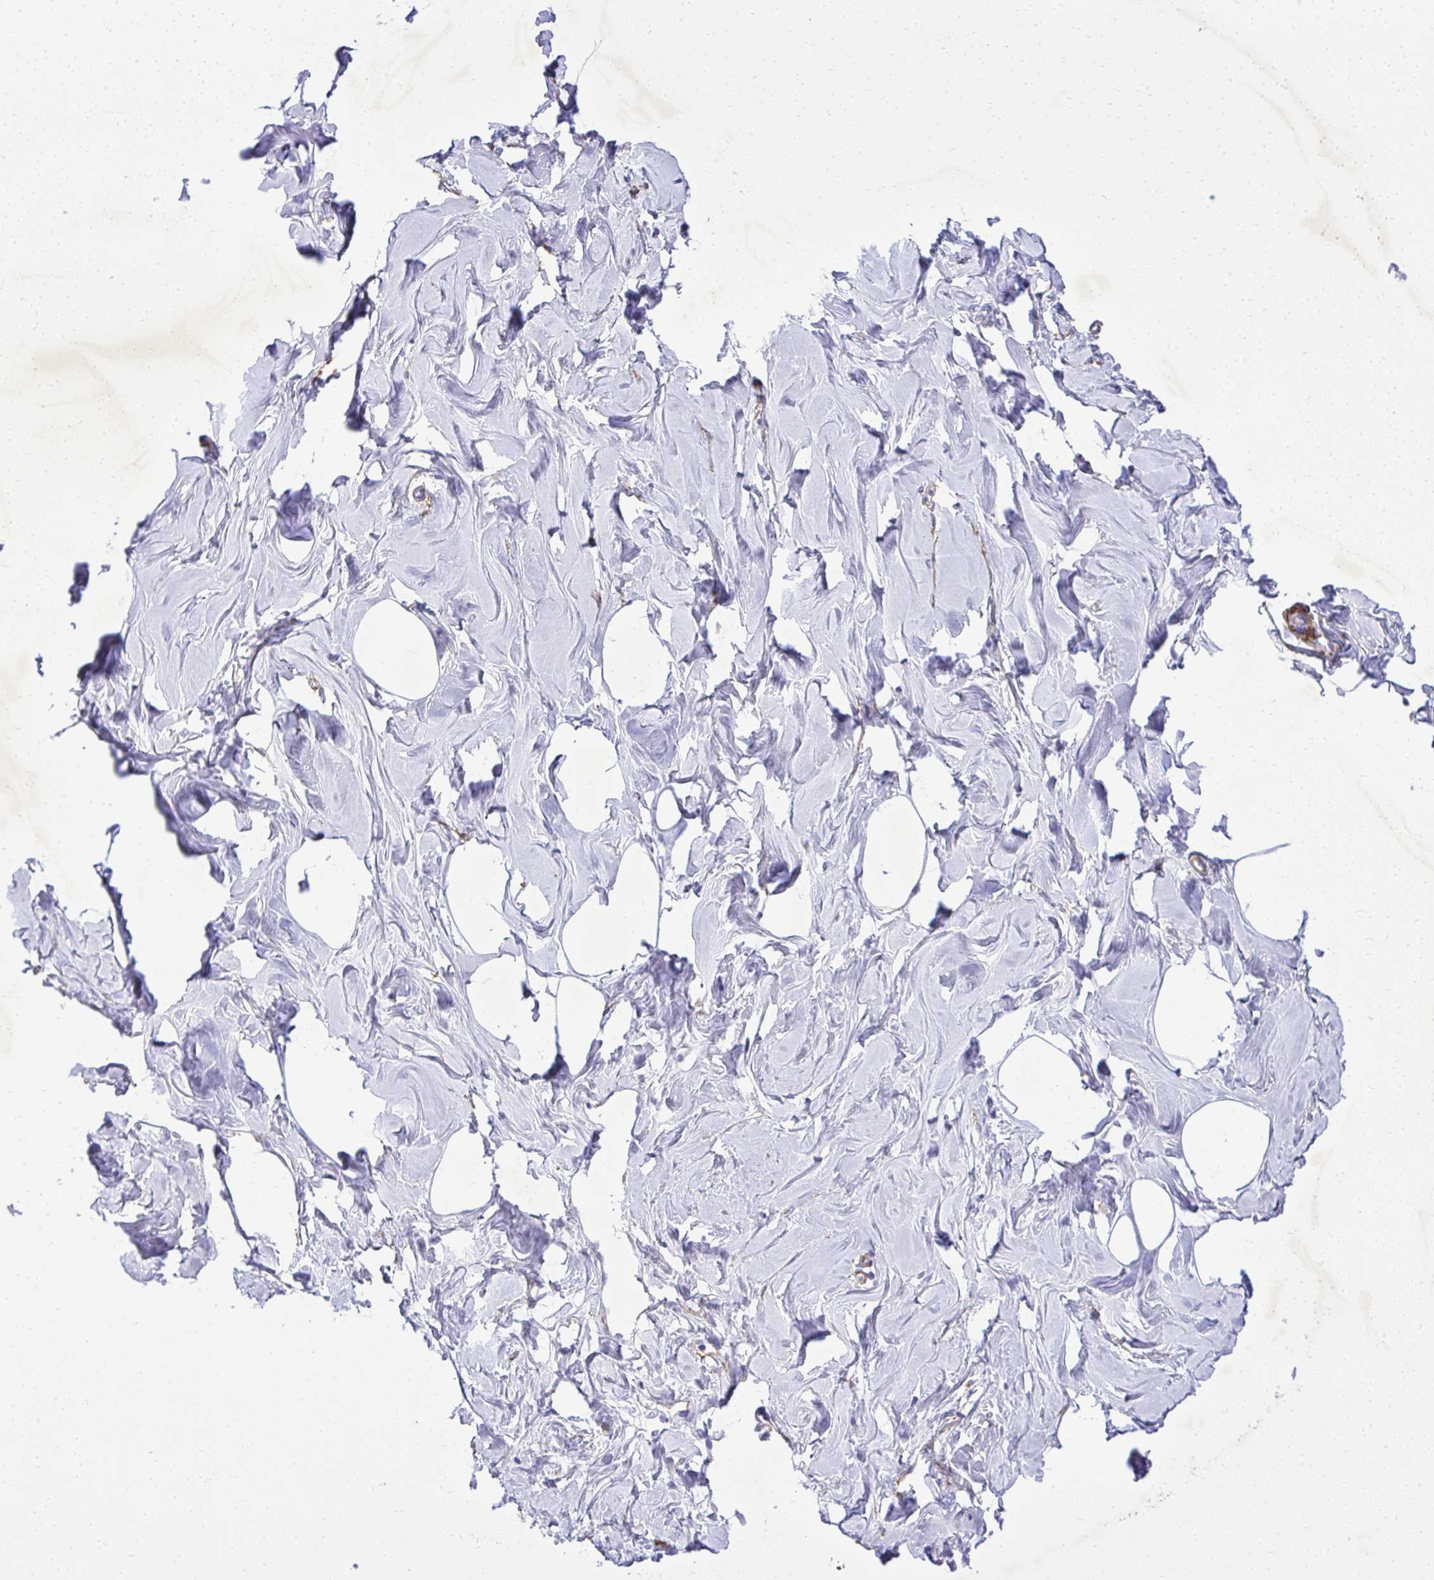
{"staining": {"intensity": "negative", "quantity": "none", "location": "none"}, "tissue": "breast", "cell_type": "Adipocytes", "image_type": "normal", "snomed": [{"axis": "morphology", "description": "Normal tissue, NOS"}, {"axis": "topography", "description": "Breast"}], "caption": "Adipocytes show no significant positivity in unremarkable breast. (DAB (3,3'-diaminobenzidine) immunohistochemistry, high magnification).", "gene": "PITPNM3", "patient": {"sex": "female", "age": 27}}